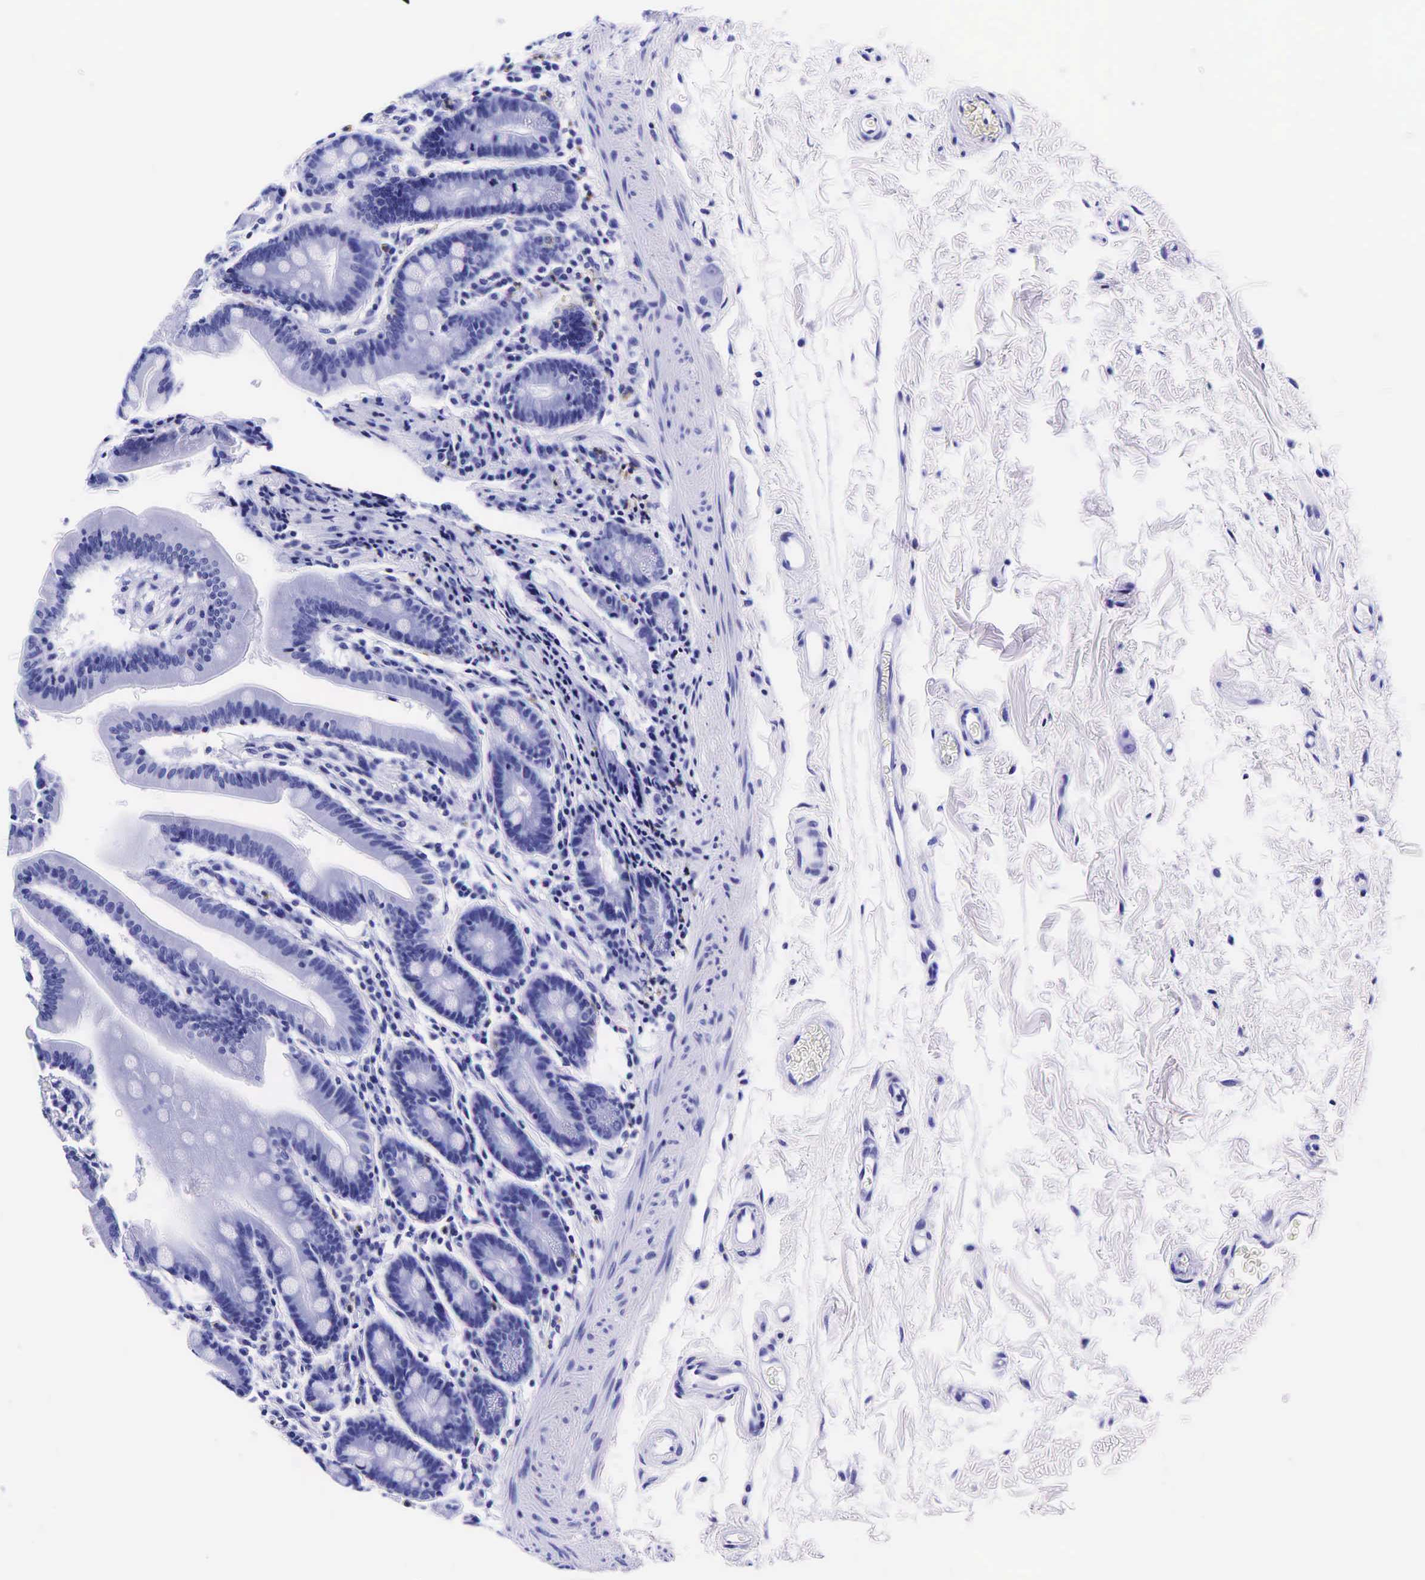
{"staining": {"intensity": "negative", "quantity": "none", "location": "none"}, "tissue": "duodenum", "cell_type": "Glandular cells", "image_type": "normal", "snomed": [{"axis": "morphology", "description": "Normal tissue, NOS"}, {"axis": "topography", "description": "Duodenum"}], "caption": "A high-resolution histopathology image shows IHC staining of normal duodenum, which exhibits no significant positivity in glandular cells. Nuclei are stained in blue.", "gene": "GAST", "patient": {"sex": "female", "age": 77}}